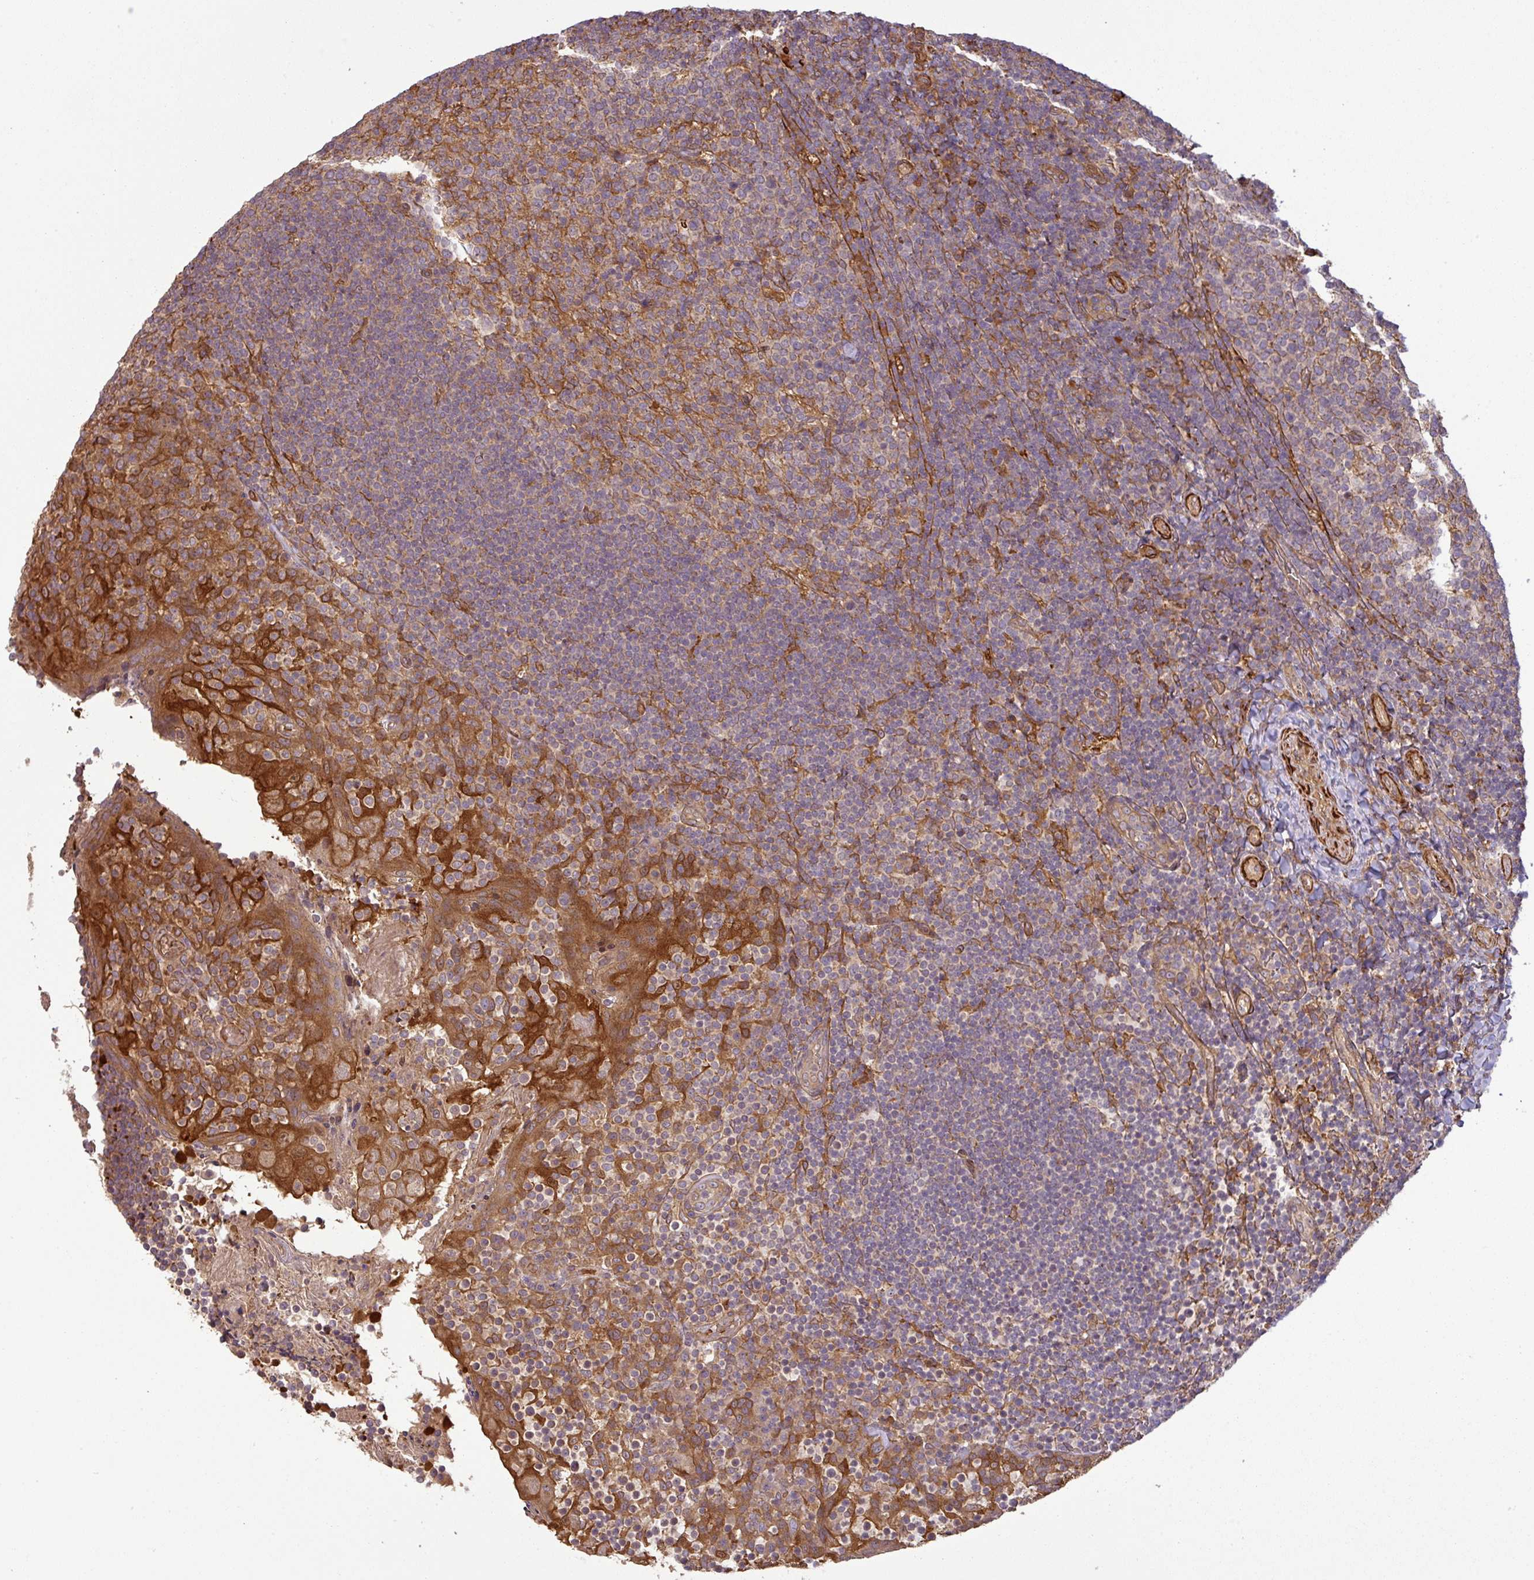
{"staining": {"intensity": "moderate", "quantity": "<25%", "location": "cytoplasmic/membranous"}, "tissue": "tonsil", "cell_type": "Germinal center cells", "image_type": "normal", "snomed": [{"axis": "morphology", "description": "Normal tissue, NOS"}, {"axis": "topography", "description": "Tonsil"}], "caption": "Immunohistochemistry (DAB (3,3'-diaminobenzidine)) staining of normal tonsil displays moderate cytoplasmic/membranous protein expression in approximately <25% of germinal center cells.", "gene": "MAP3K6", "patient": {"sex": "female", "age": 10}}